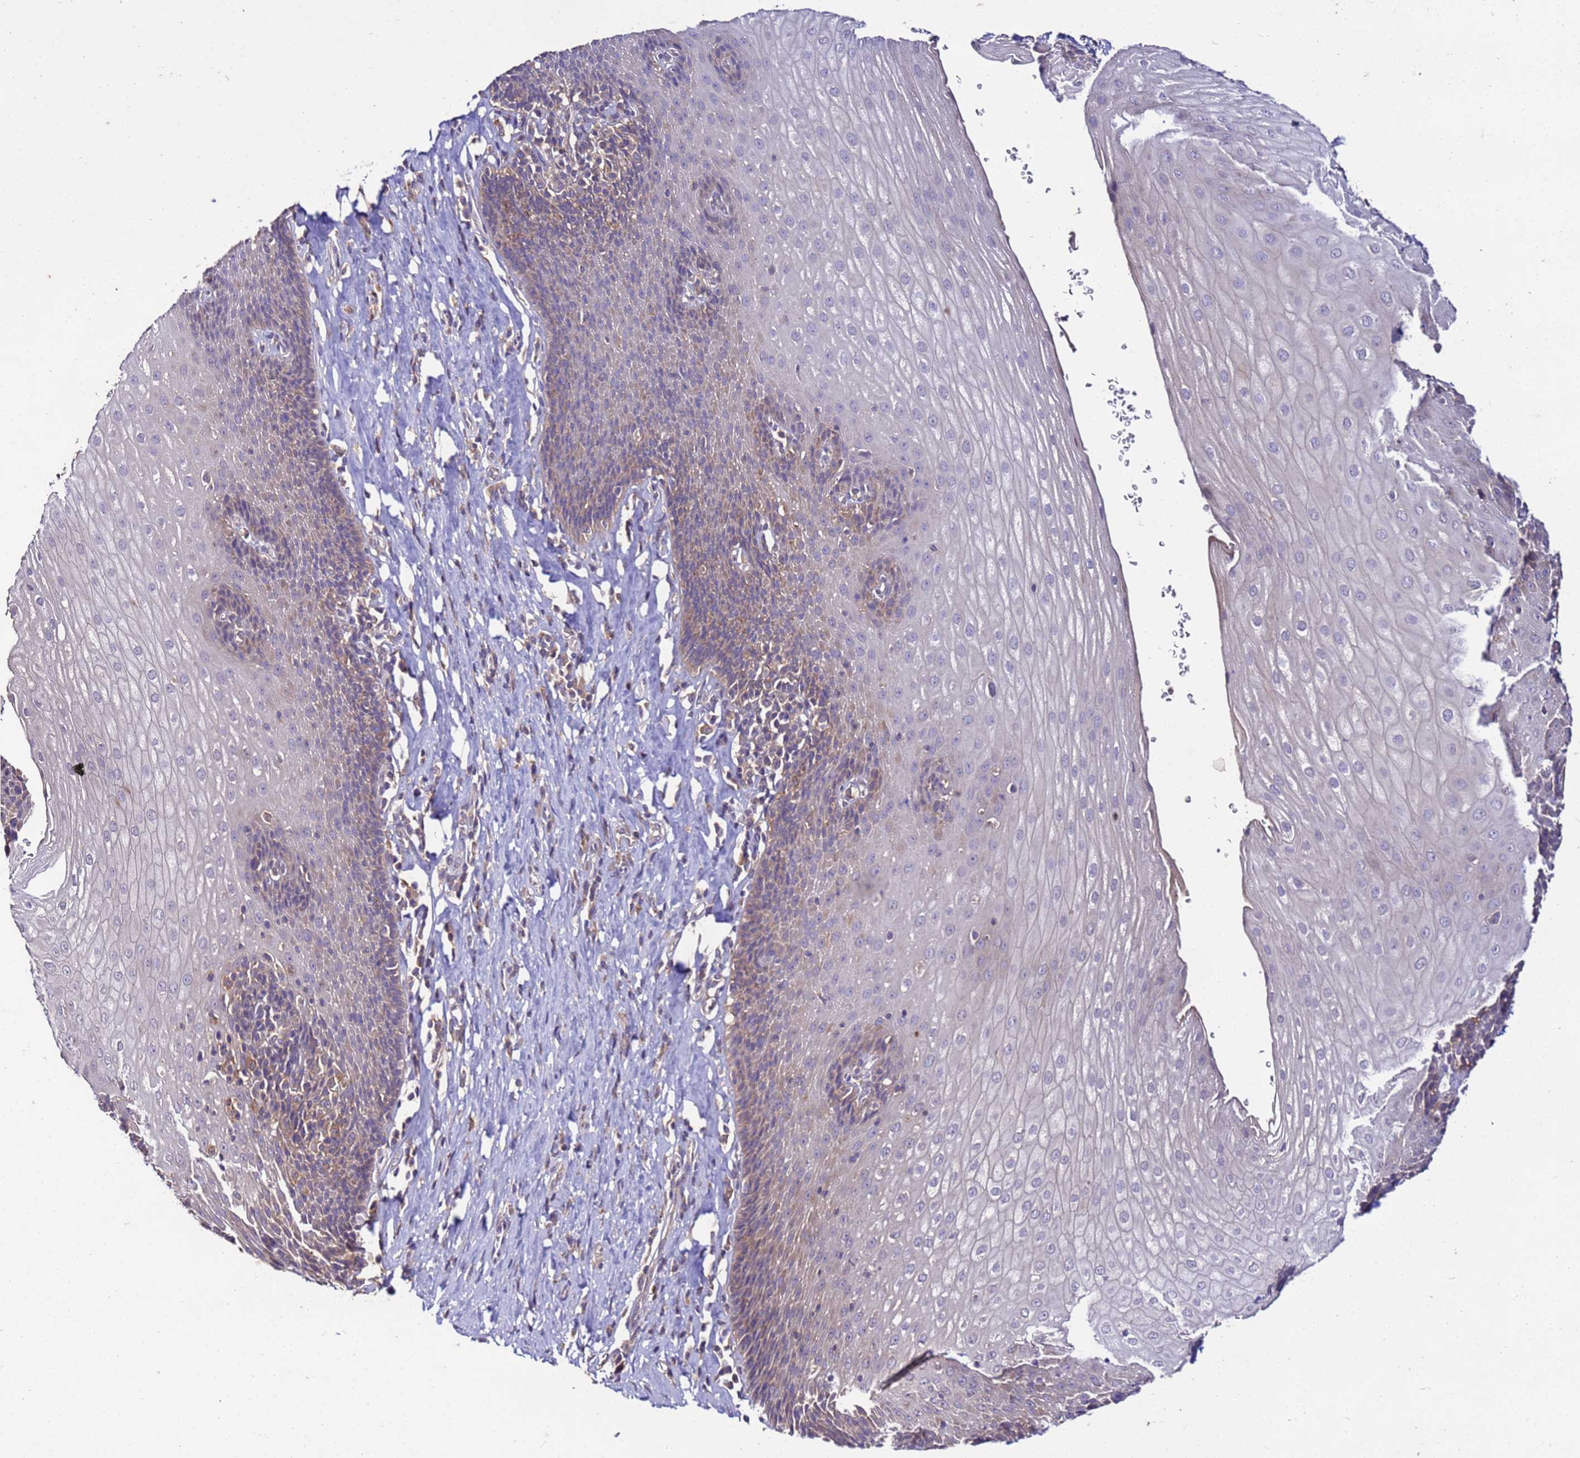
{"staining": {"intensity": "weak", "quantity": "25%-75%", "location": "cytoplasmic/membranous"}, "tissue": "esophagus", "cell_type": "Squamous epithelial cells", "image_type": "normal", "snomed": [{"axis": "morphology", "description": "Normal tissue, NOS"}, {"axis": "topography", "description": "Esophagus"}], "caption": "The histopathology image shows immunohistochemical staining of unremarkable esophagus. There is weak cytoplasmic/membranous staining is identified in approximately 25%-75% of squamous epithelial cells. The staining was performed using DAB to visualize the protein expression in brown, while the nuclei were stained in blue with hematoxylin (Magnification: 20x).", "gene": "GSPT2", "patient": {"sex": "female", "age": 61}}